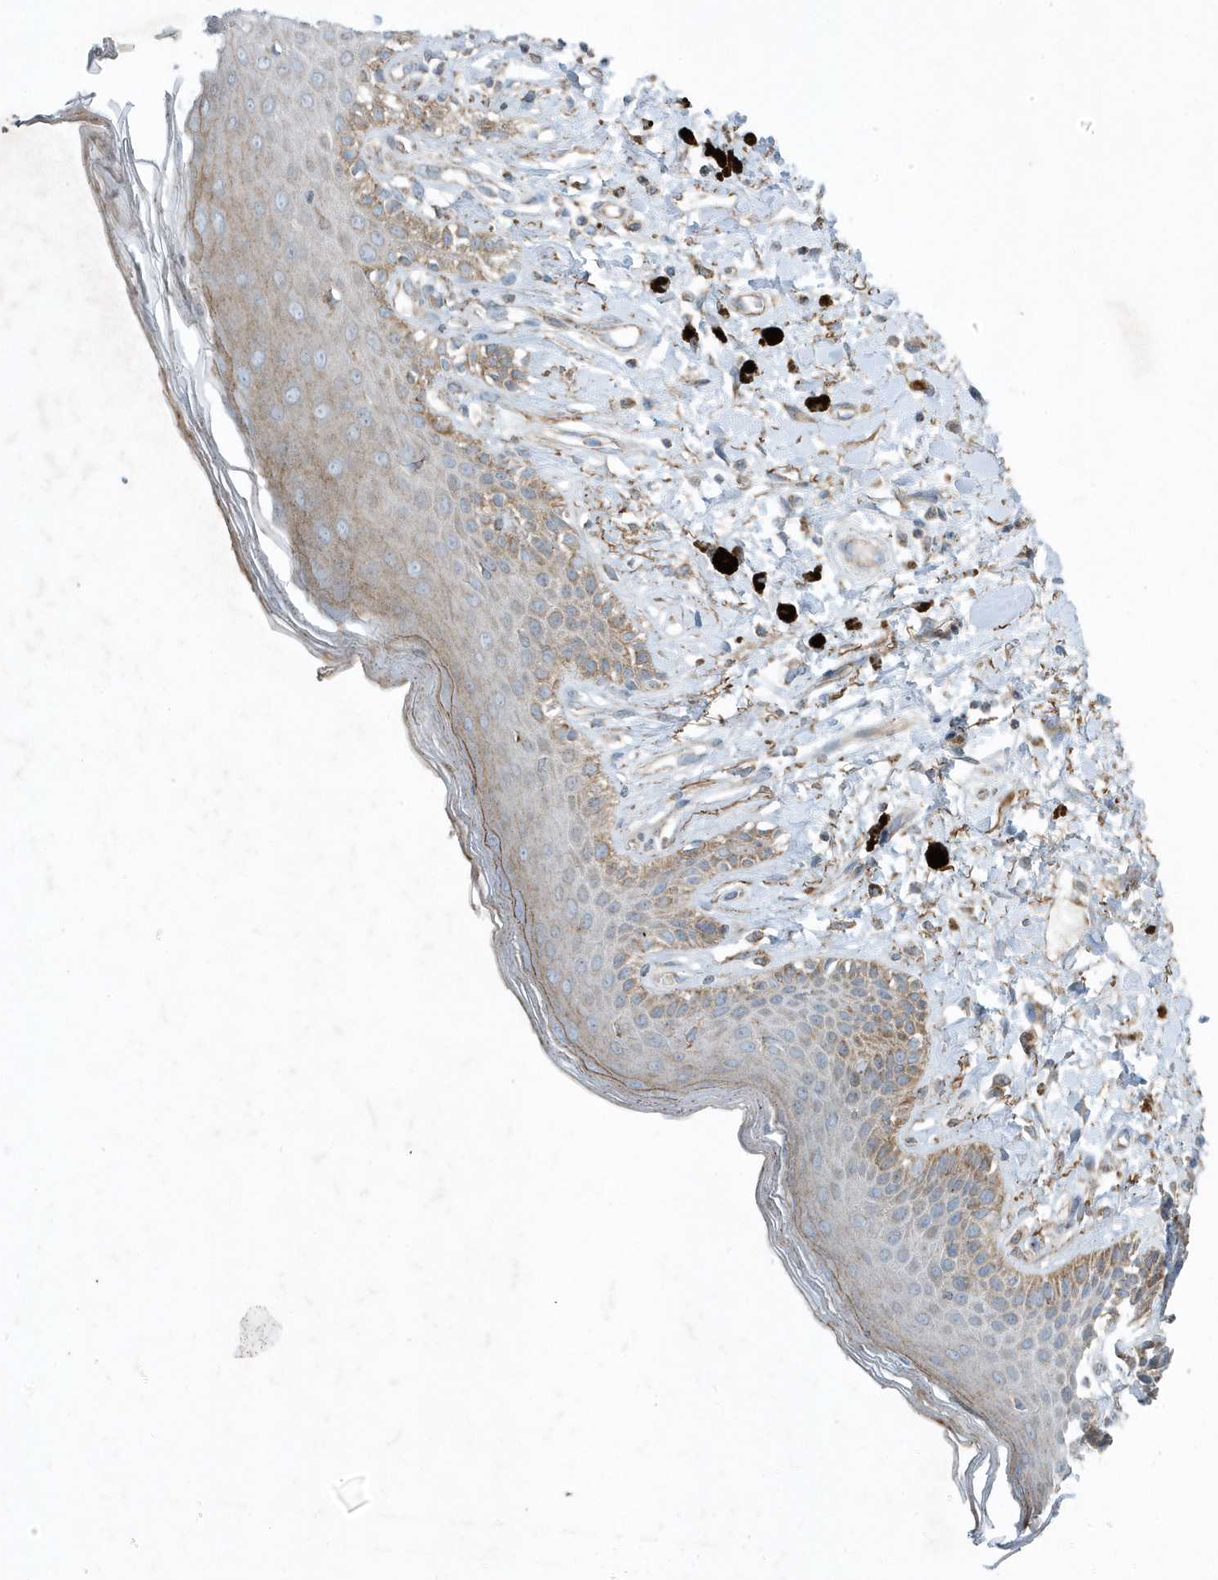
{"staining": {"intensity": "moderate", "quantity": "25%-75%", "location": "cytoplasmic/membranous"}, "tissue": "skin", "cell_type": "Epidermal cells", "image_type": "normal", "snomed": [{"axis": "morphology", "description": "Normal tissue, NOS"}, {"axis": "topography", "description": "Anal"}], "caption": "Immunohistochemical staining of normal skin demonstrates medium levels of moderate cytoplasmic/membranous positivity in approximately 25%-75% of epidermal cells. (Brightfield microscopy of DAB IHC at high magnification).", "gene": "SLC38A2", "patient": {"sex": "female", "age": 78}}